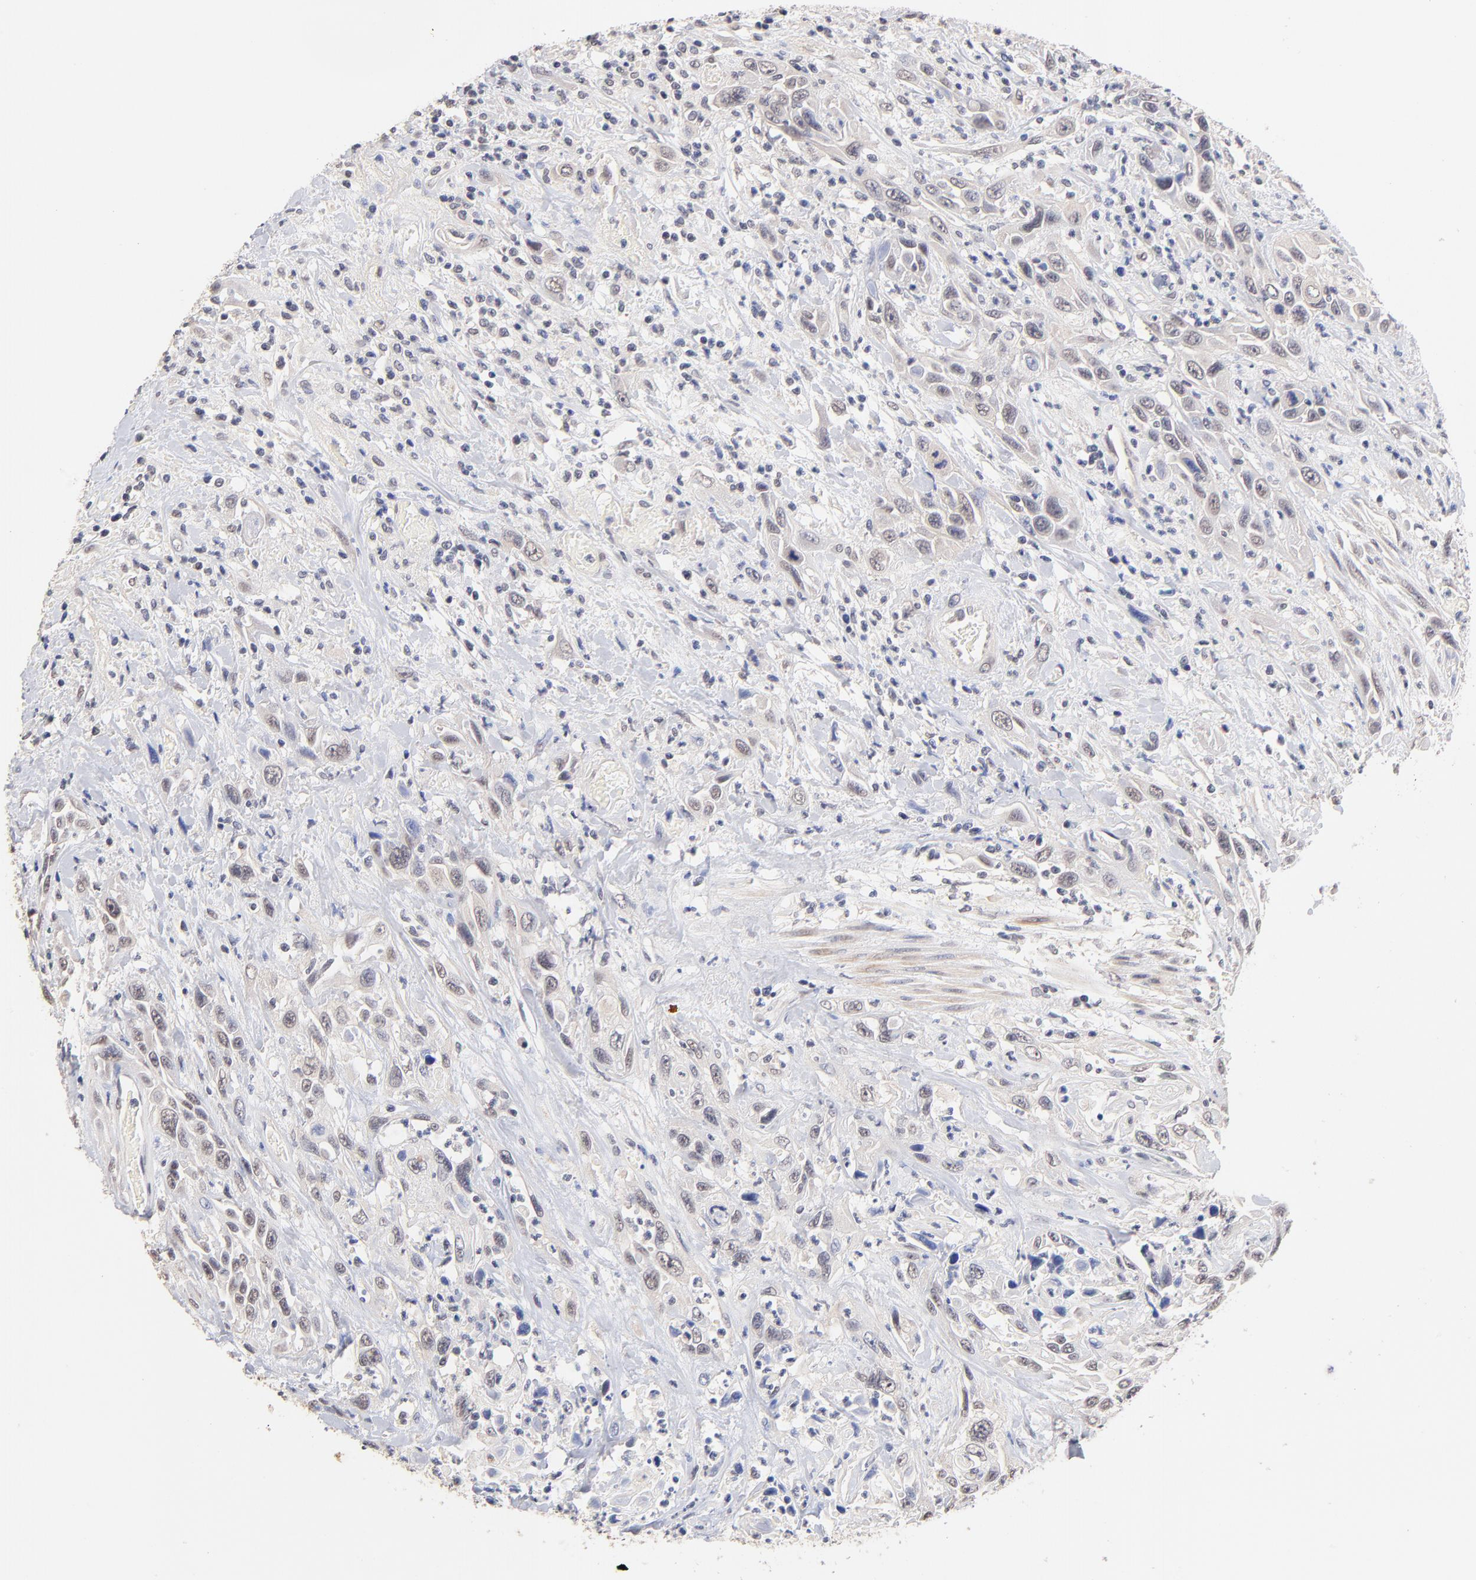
{"staining": {"intensity": "negative", "quantity": "none", "location": "none"}, "tissue": "urothelial cancer", "cell_type": "Tumor cells", "image_type": "cancer", "snomed": [{"axis": "morphology", "description": "Urothelial carcinoma, High grade"}, {"axis": "topography", "description": "Urinary bladder"}], "caption": "A high-resolution micrograph shows immunohistochemistry (IHC) staining of urothelial cancer, which demonstrates no significant positivity in tumor cells. Brightfield microscopy of IHC stained with DAB (3,3'-diaminobenzidine) (brown) and hematoxylin (blue), captured at high magnification.", "gene": "RIBC2", "patient": {"sex": "female", "age": 84}}